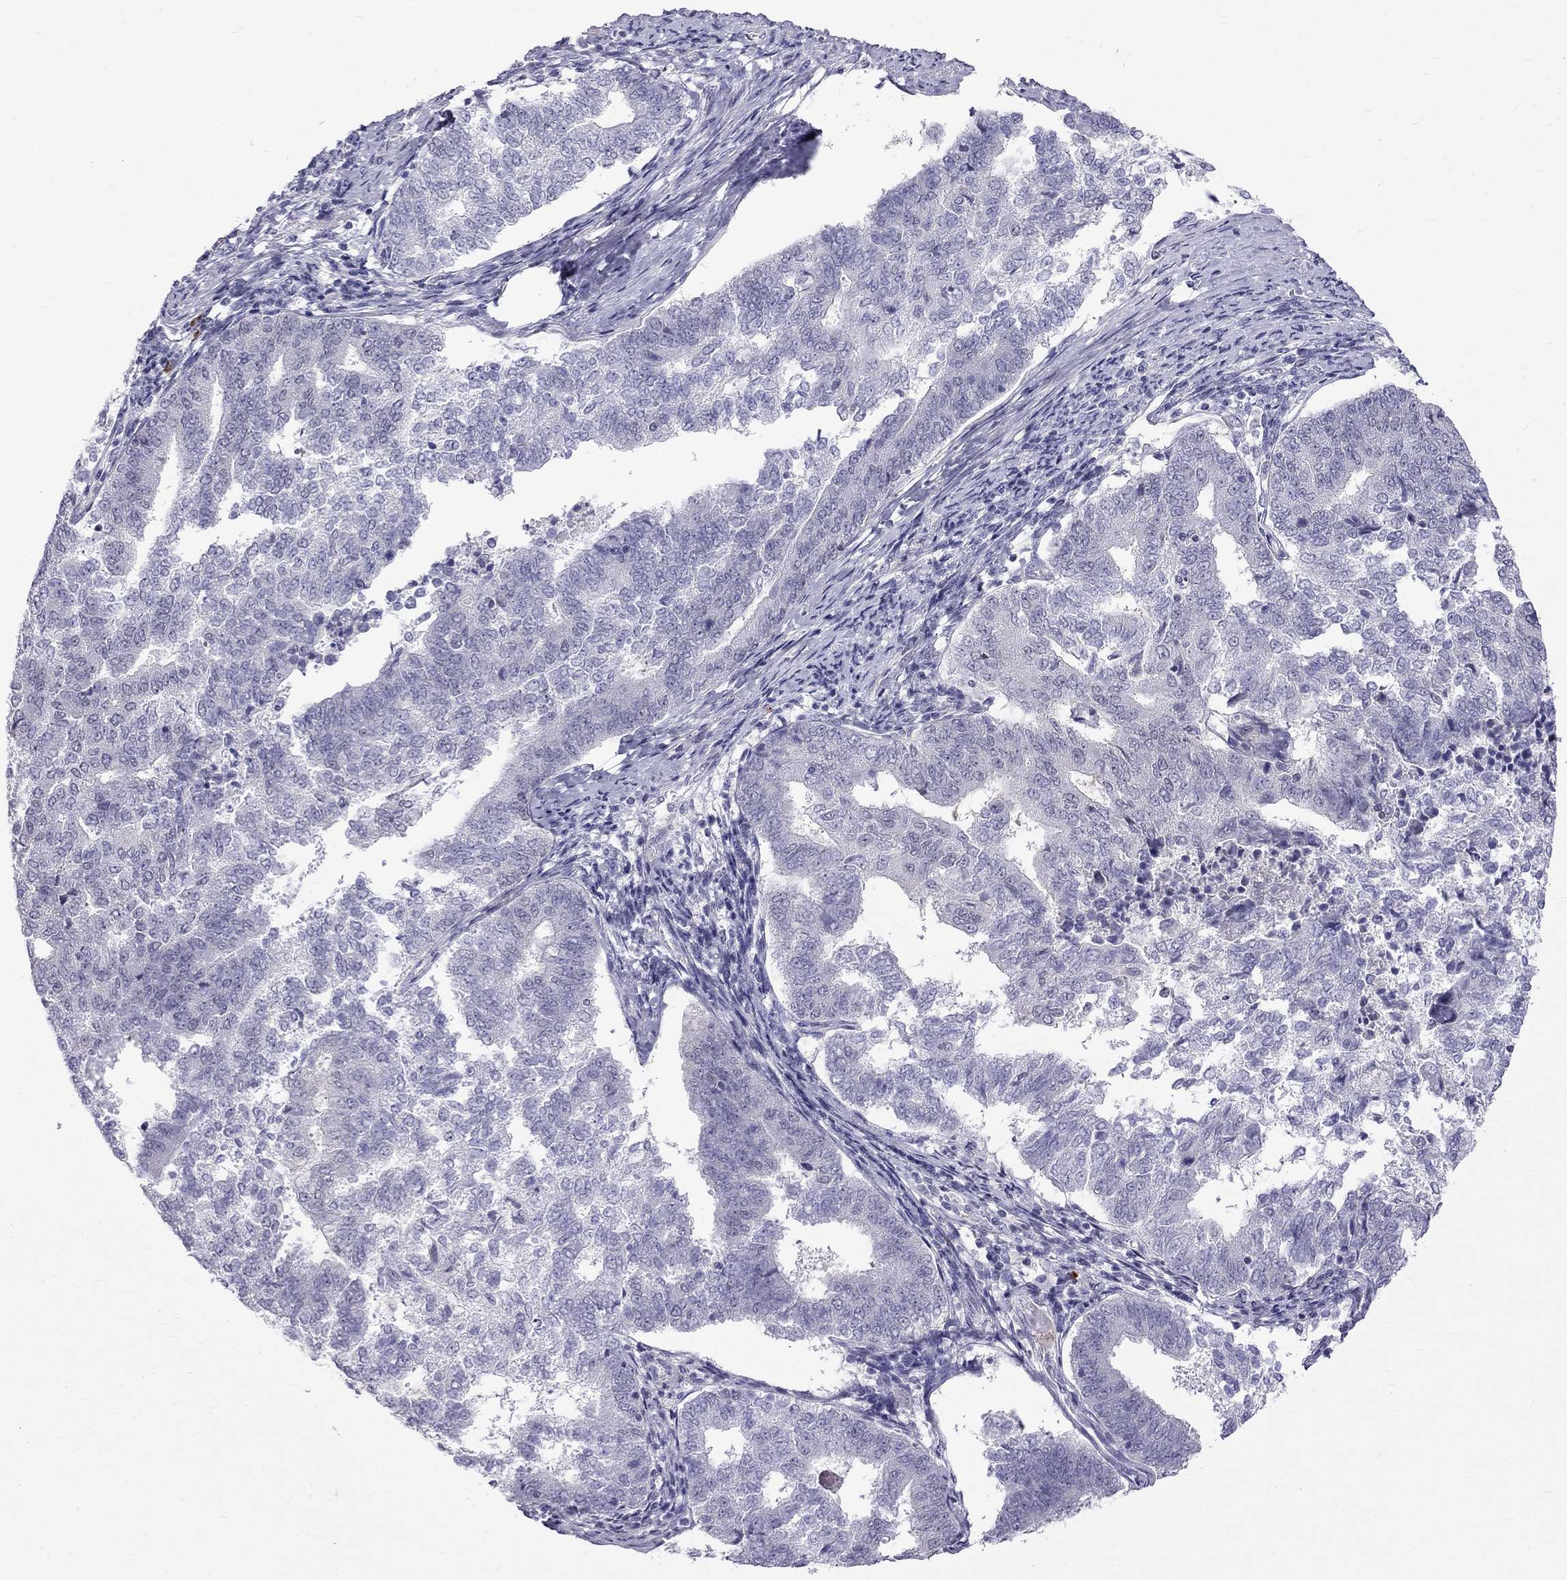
{"staining": {"intensity": "negative", "quantity": "none", "location": "none"}, "tissue": "endometrial cancer", "cell_type": "Tumor cells", "image_type": "cancer", "snomed": [{"axis": "morphology", "description": "Adenocarcinoma, NOS"}, {"axis": "topography", "description": "Endometrium"}], "caption": "IHC histopathology image of endometrial adenocarcinoma stained for a protein (brown), which shows no positivity in tumor cells. (DAB immunohistochemistry visualized using brightfield microscopy, high magnification).", "gene": "RTL9", "patient": {"sex": "female", "age": 65}}